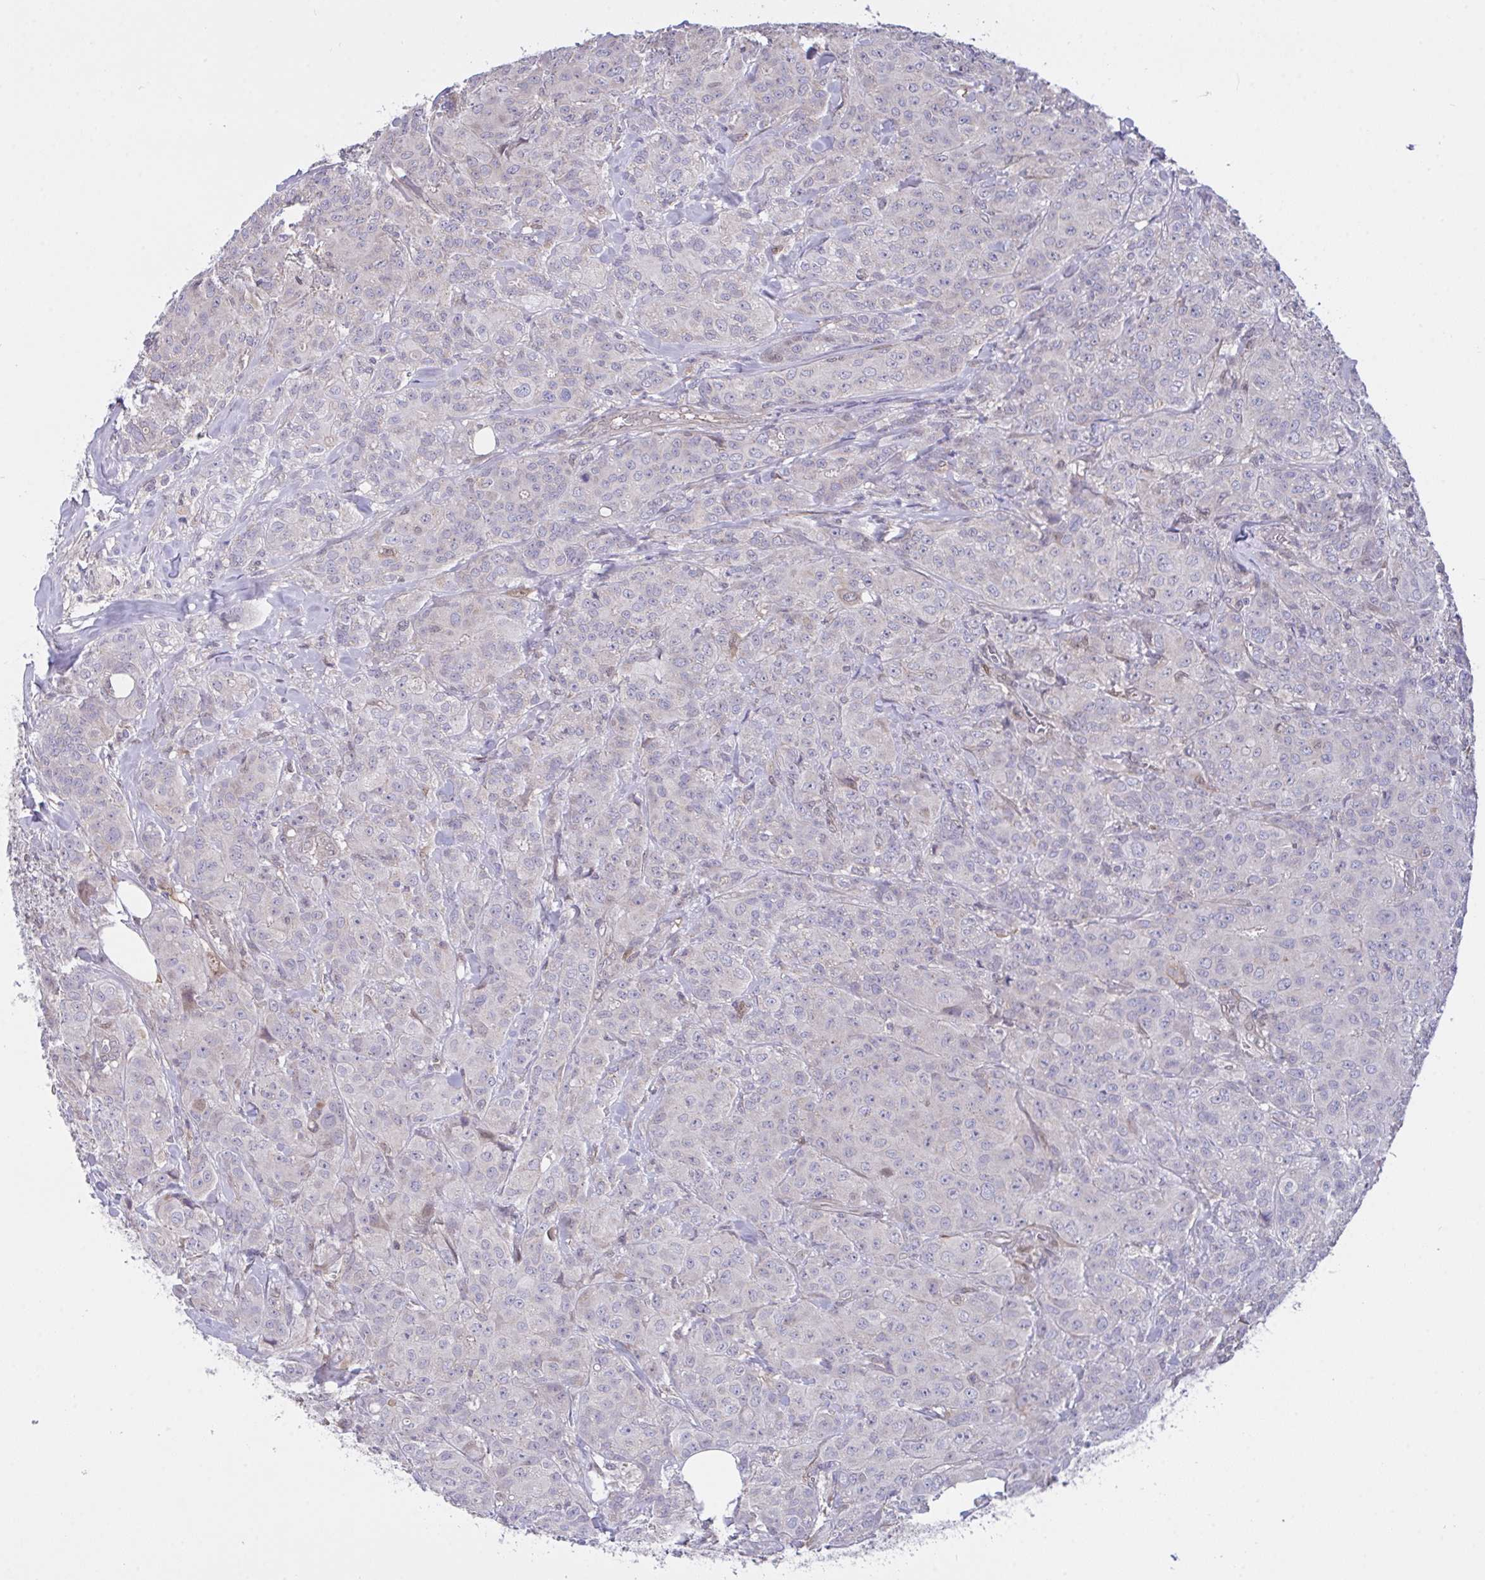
{"staining": {"intensity": "negative", "quantity": "none", "location": "none"}, "tissue": "breast cancer", "cell_type": "Tumor cells", "image_type": "cancer", "snomed": [{"axis": "morphology", "description": "Normal tissue, NOS"}, {"axis": "morphology", "description": "Duct carcinoma"}, {"axis": "topography", "description": "Breast"}], "caption": "IHC of breast cancer shows no expression in tumor cells.", "gene": "L3HYPDH", "patient": {"sex": "female", "age": 43}}